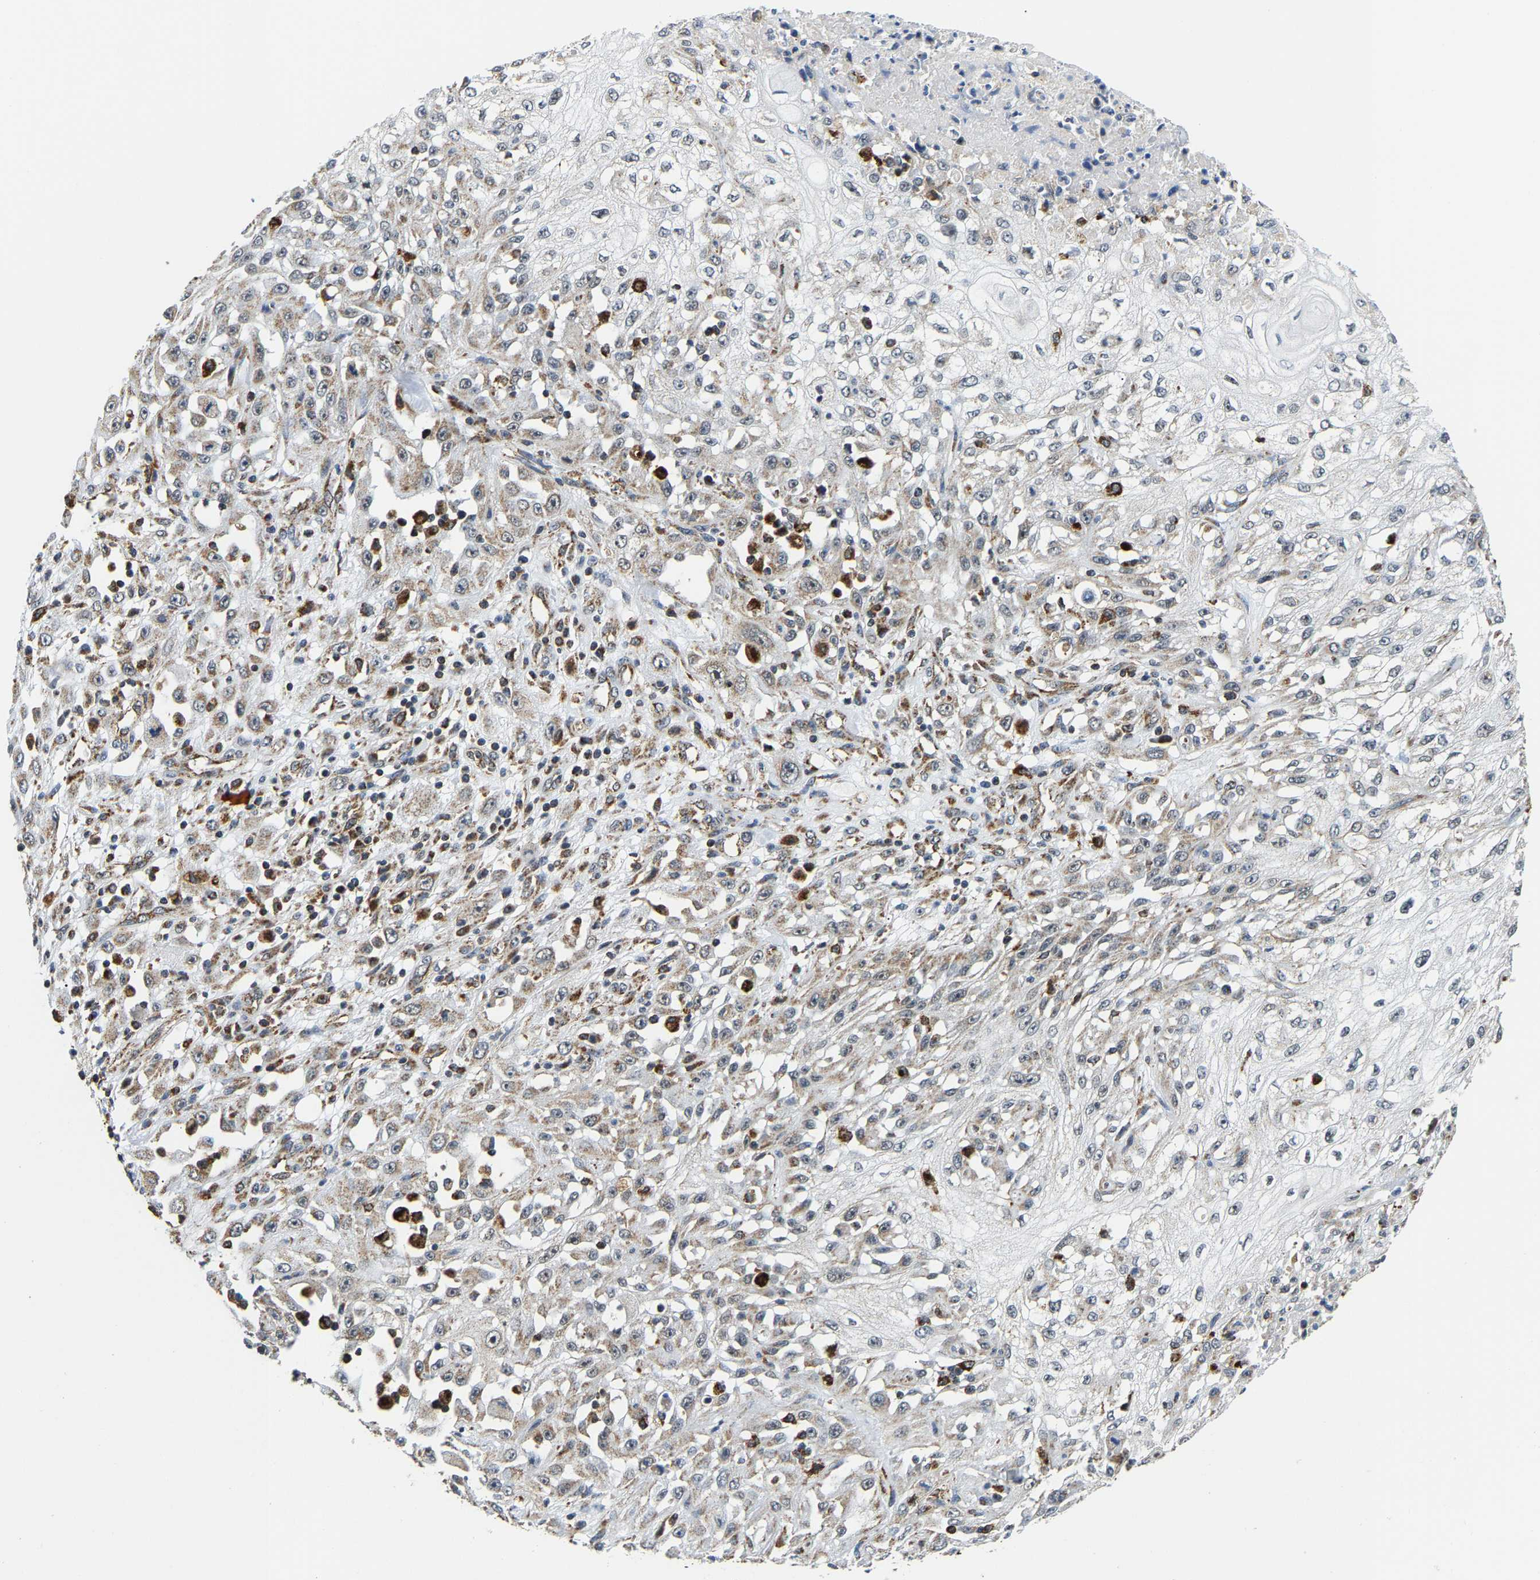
{"staining": {"intensity": "weak", "quantity": "<25%", "location": "cytoplasmic/membranous"}, "tissue": "skin cancer", "cell_type": "Tumor cells", "image_type": "cancer", "snomed": [{"axis": "morphology", "description": "Squamous cell carcinoma, NOS"}, {"axis": "morphology", "description": "Squamous cell carcinoma, metastatic, NOS"}, {"axis": "topography", "description": "Skin"}, {"axis": "topography", "description": "Lymph node"}], "caption": "The photomicrograph reveals no staining of tumor cells in squamous cell carcinoma (skin).", "gene": "GIMAP7", "patient": {"sex": "male", "age": 75}}